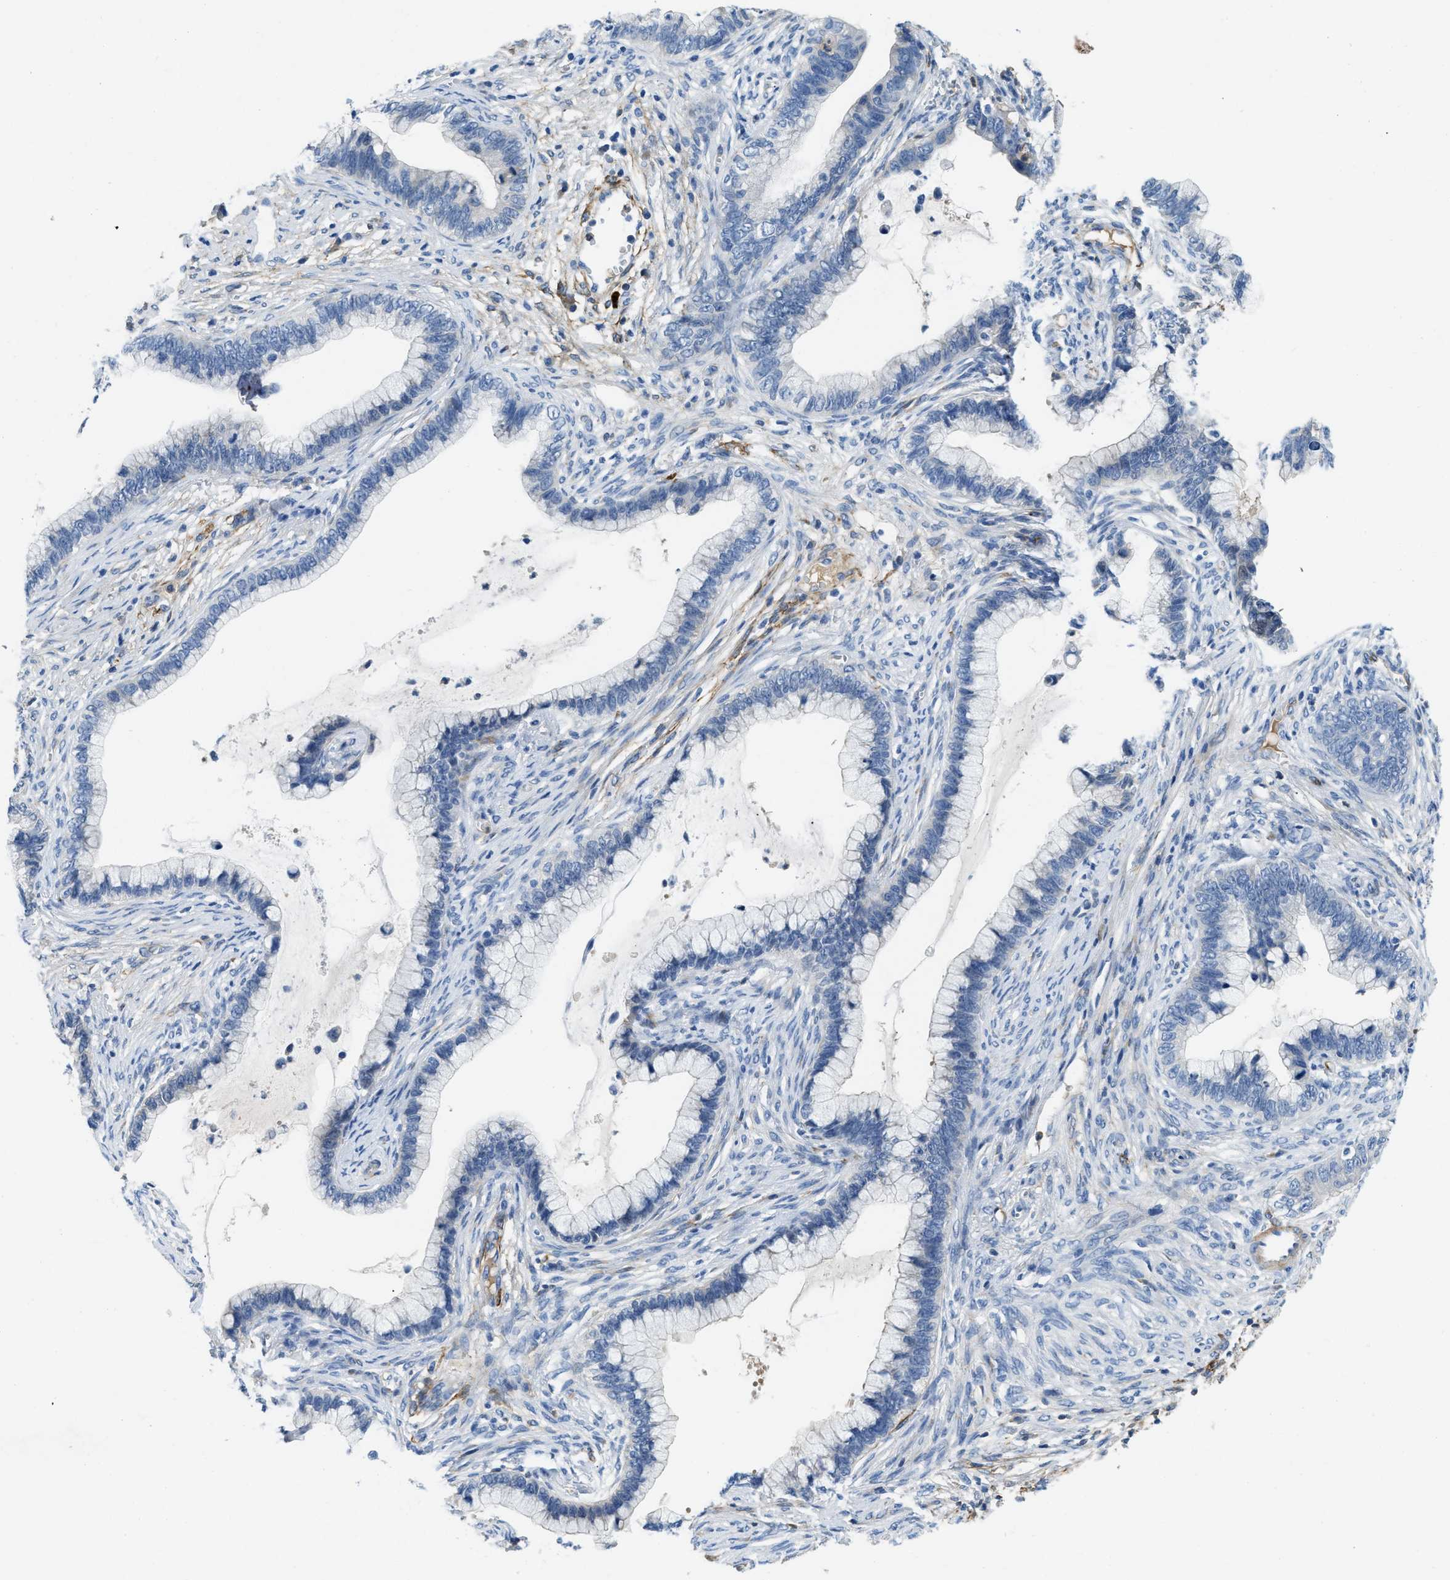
{"staining": {"intensity": "negative", "quantity": "none", "location": "none"}, "tissue": "cervical cancer", "cell_type": "Tumor cells", "image_type": "cancer", "snomed": [{"axis": "morphology", "description": "Adenocarcinoma, NOS"}, {"axis": "topography", "description": "Cervix"}], "caption": "IHC micrograph of neoplastic tissue: cervical cancer stained with DAB (3,3'-diaminobenzidine) reveals no significant protein expression in tumor cells. The staining is performed using DAB (3,3'-diaminobenzidine) brown chromogen with nuclei counter-stained in using hematoxylin.", "gene": "SPEG", "patient": {"sex": "female", "age": 44}}